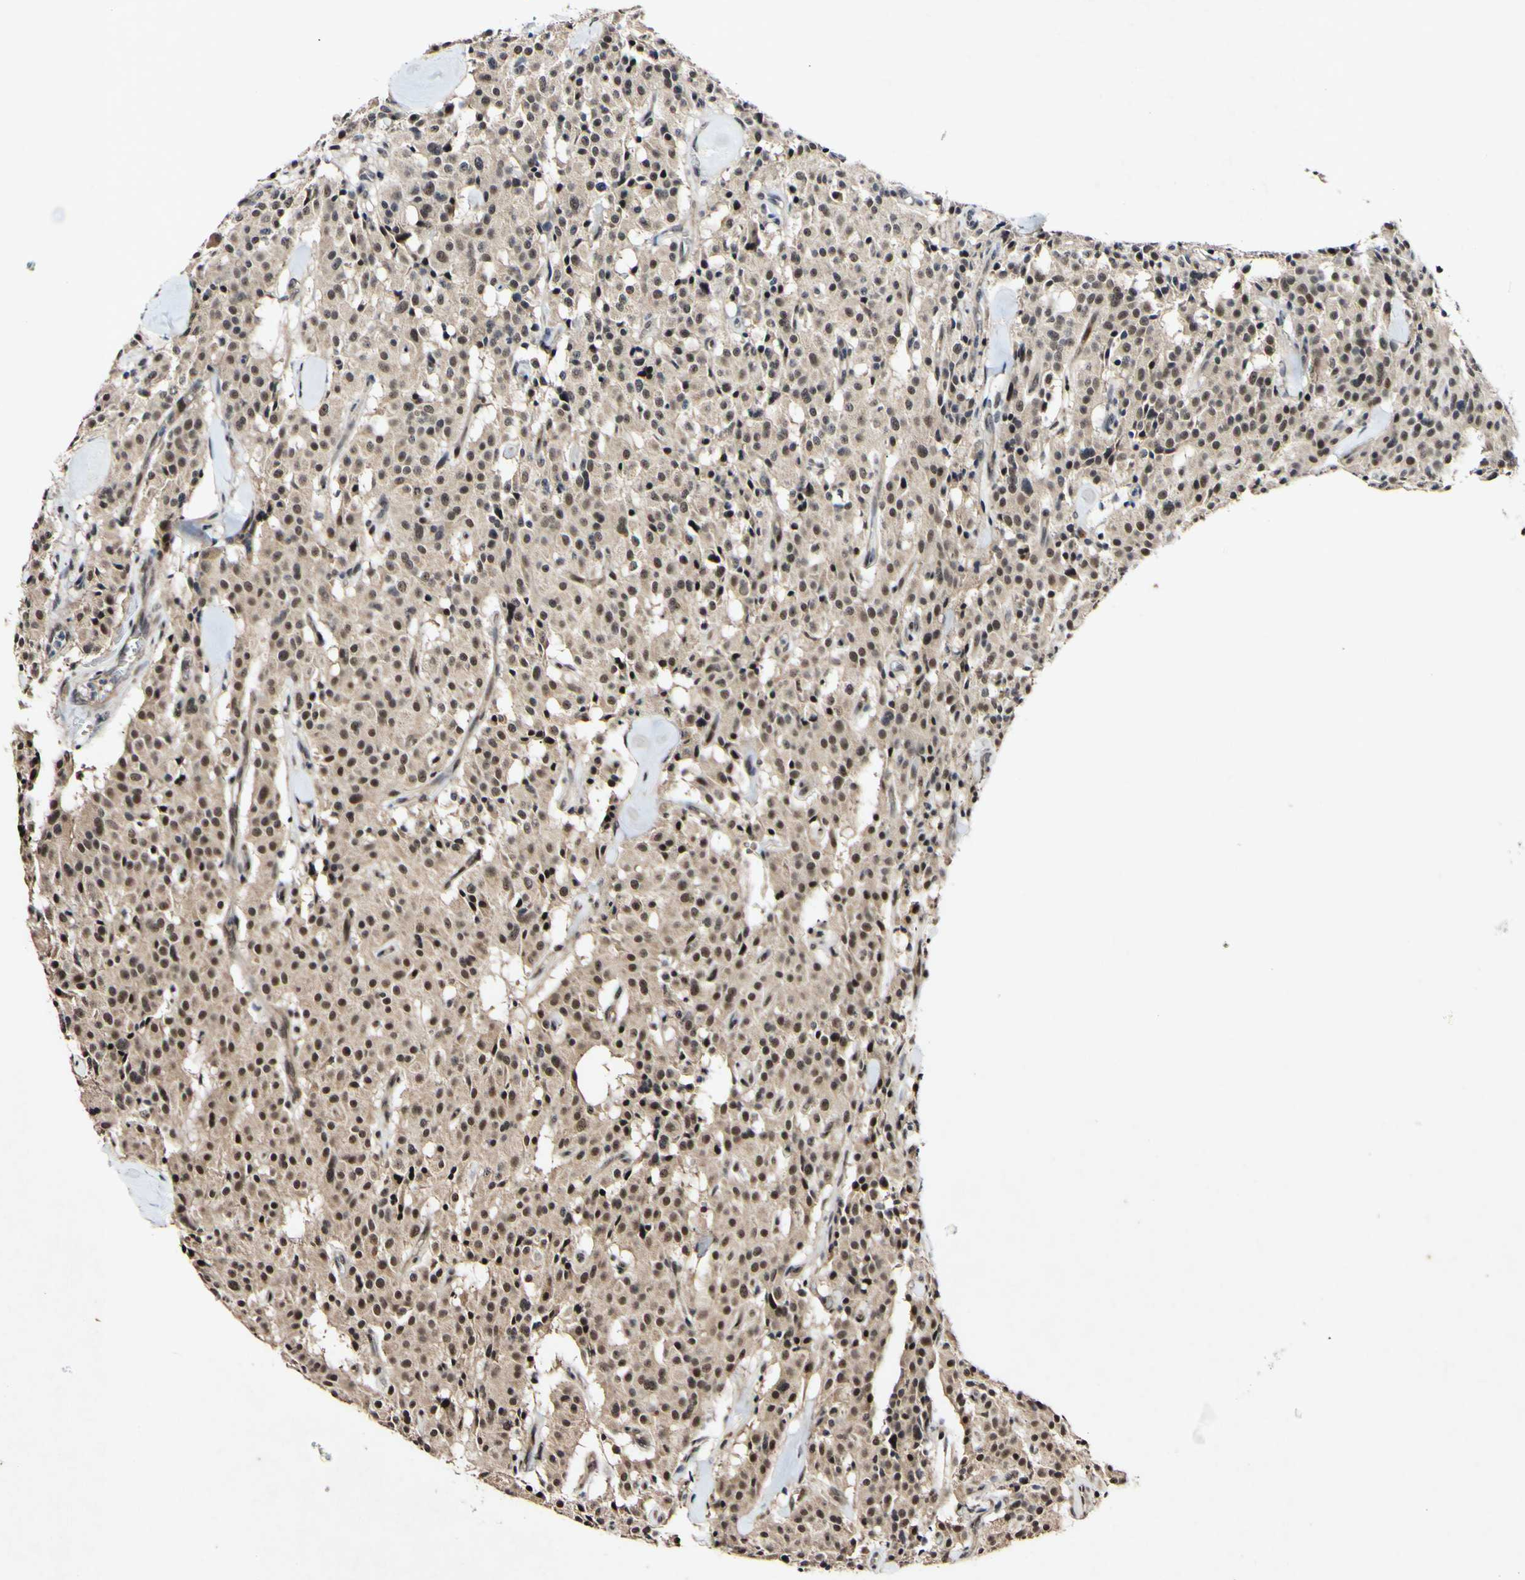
{"staining": {"intensity": "strong", "quantity": "25%-75%", "location": "nuclear"}, "tissue": "carcinoid", "cell_type": "Tumor cells", "image_type": "cancer", "snomed": [{"axis": "morphology", "description": "Carcinoid, malignant, NOS"}, {"axis": "topography", "description": "Lung"}], "caption": "Malignant carcinoid stained with a brown dye reveals strong nuclear positive staining in about 25%-75% of tumor cells.", "gene": "POLR2F", "patient": {"sex": "male", "age": 30}}